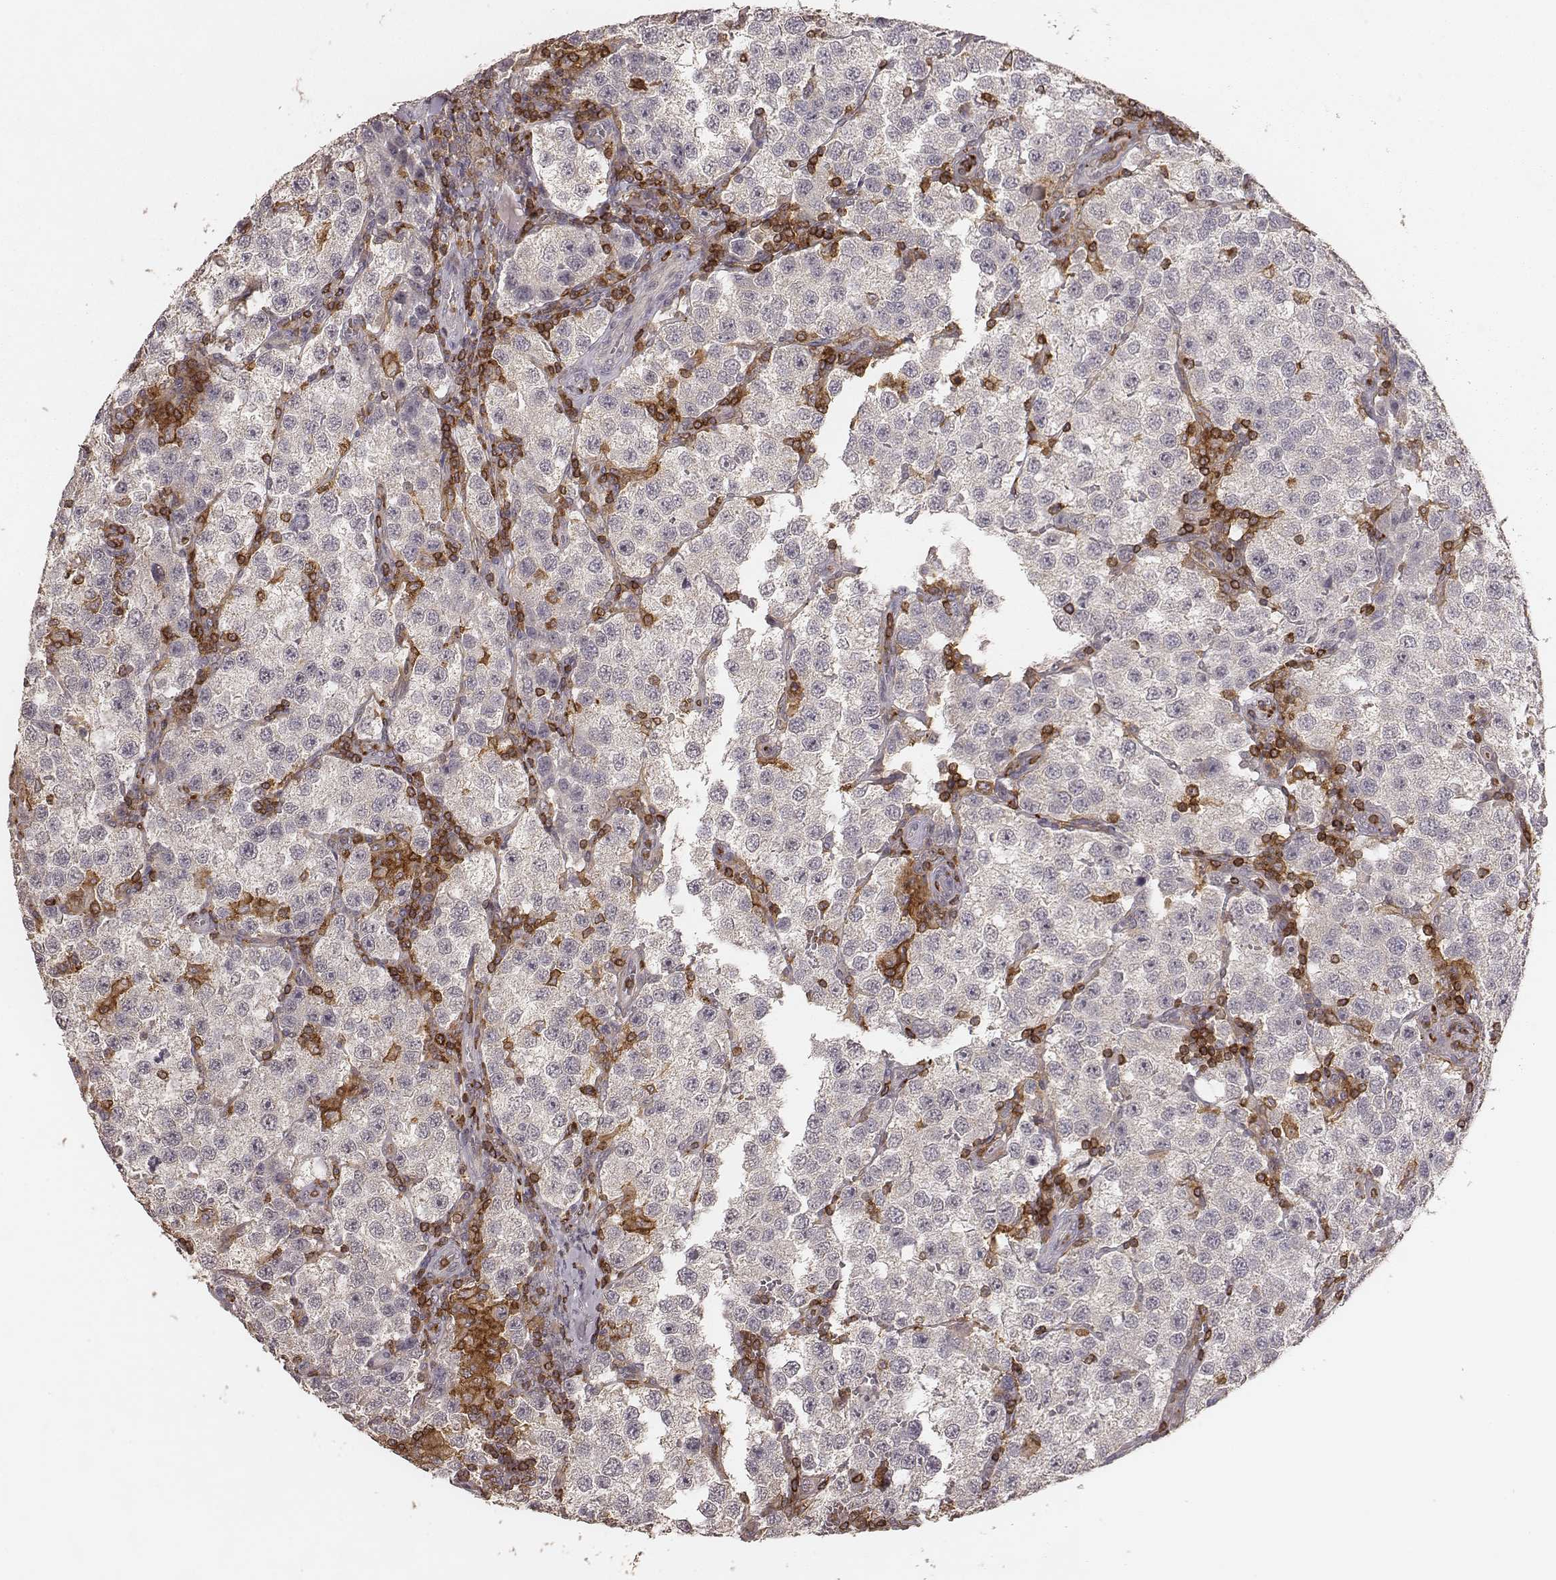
{"staining": {"intensity": "negative", "quantity": "none", "location": "none"}, "tissue": "testis cancer", "cell_type": "Tumor cells", "image_type": "cancer", "snomed": [{"axis": "morphology", "description": "Seminoma, NOS"}, {"axis": "topography", "description": "Testis"}], "caption": "Immunohistochemical staining of seminoma (testis) reveals no significant positivity in tumor cells.", "gene": "PILRA", "patient": {"sex": "male", "age": 37}}